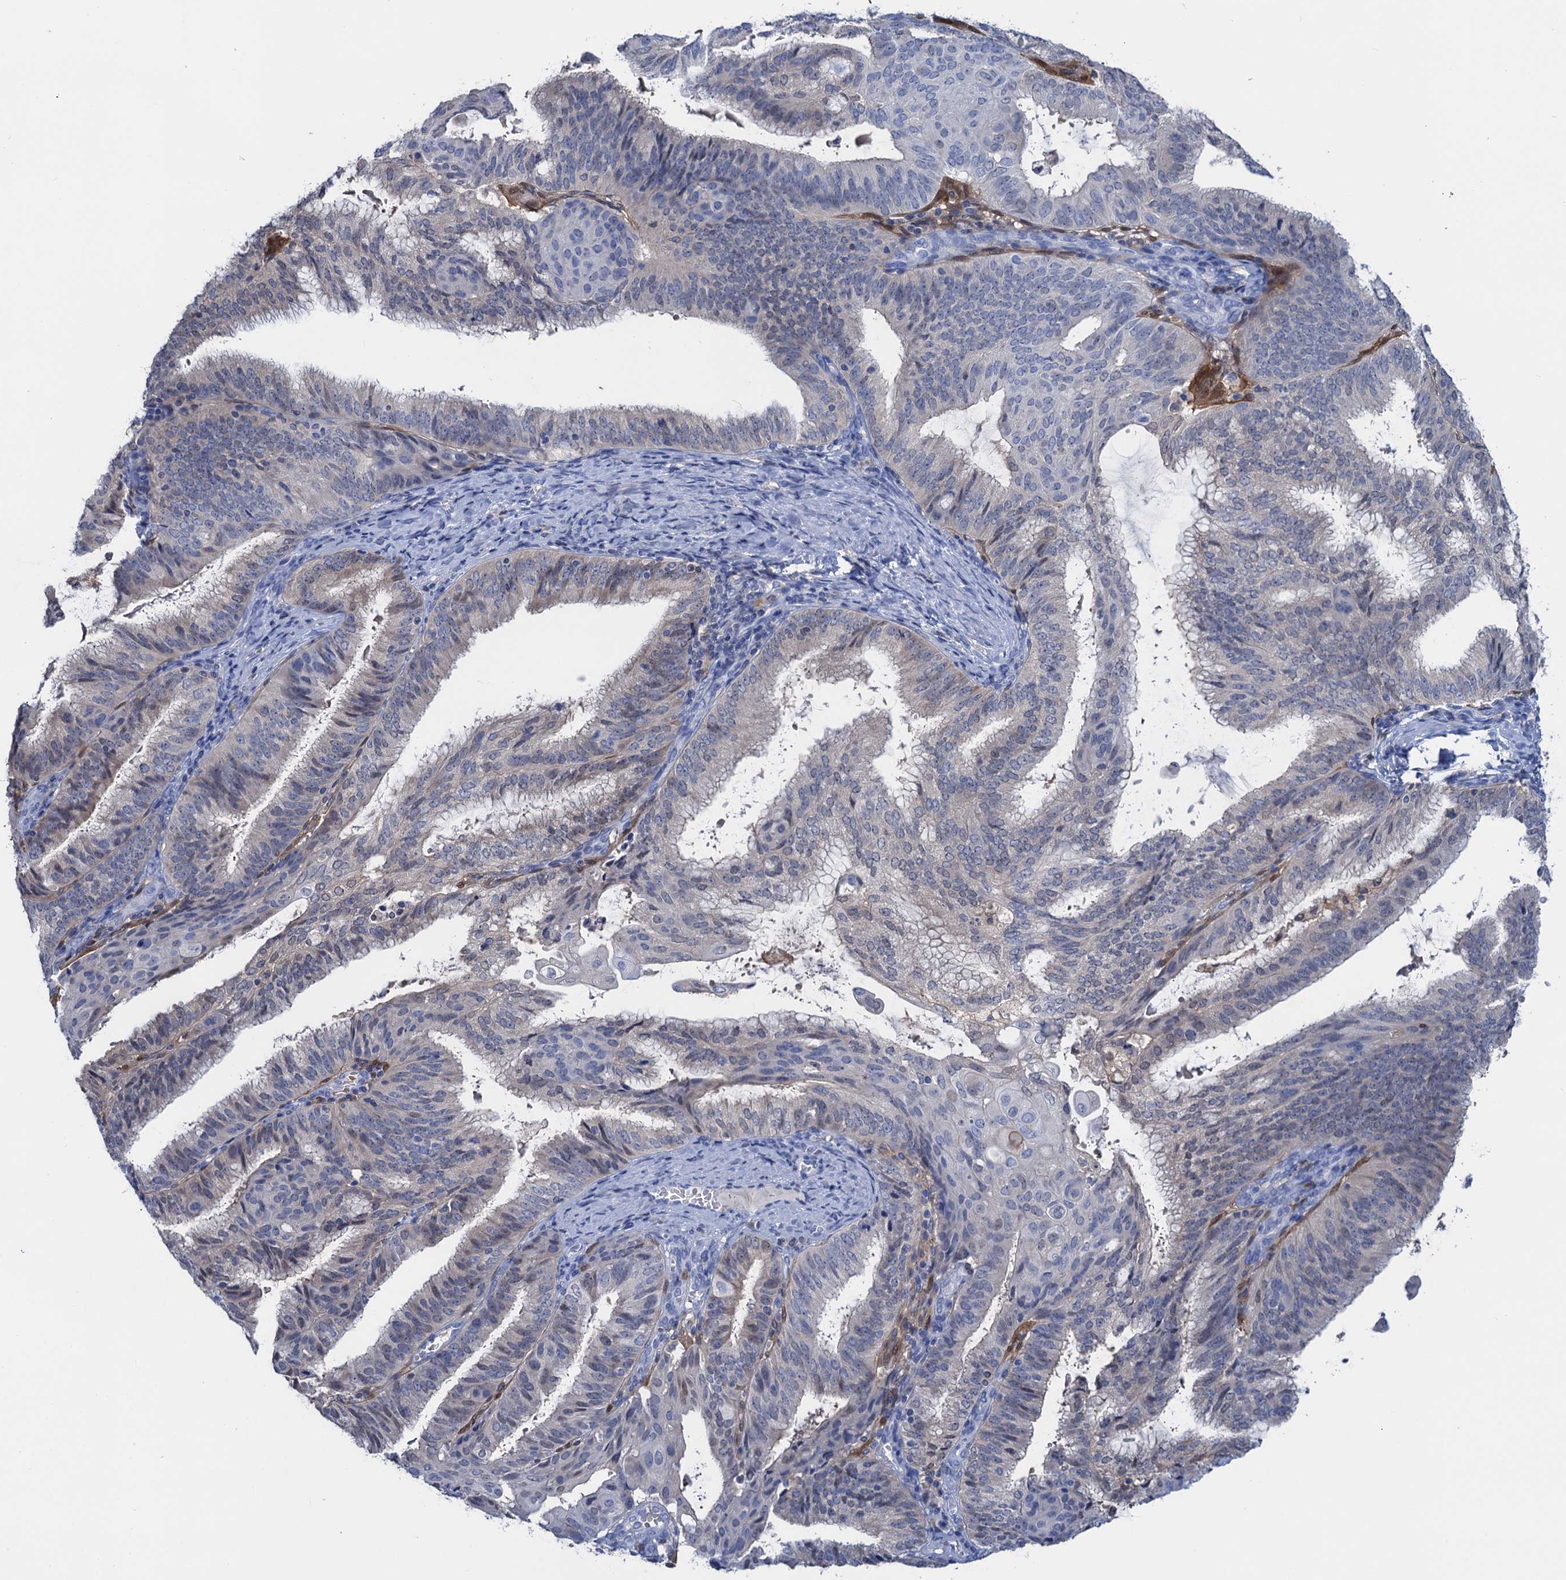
{"staining": {"intensity": "negative", "quantity": "none", "location": "none"}, "tissue": "endometrial cancer", "cell_type": "Tumor cells", "image_type": "cancer", "snomed": [{"axis": "morphology", "description": "Adenocarcinoma, NOS"}, {"axis": "topography", "description": "Endometrium"}], "caption": "The immunohistochemistry (IHC) photomicrograph has no significant positivity in tumor cells of endometrial cancer tissue.", "gene": "FAH", "patient": {"sex": "female", "age": 49}}